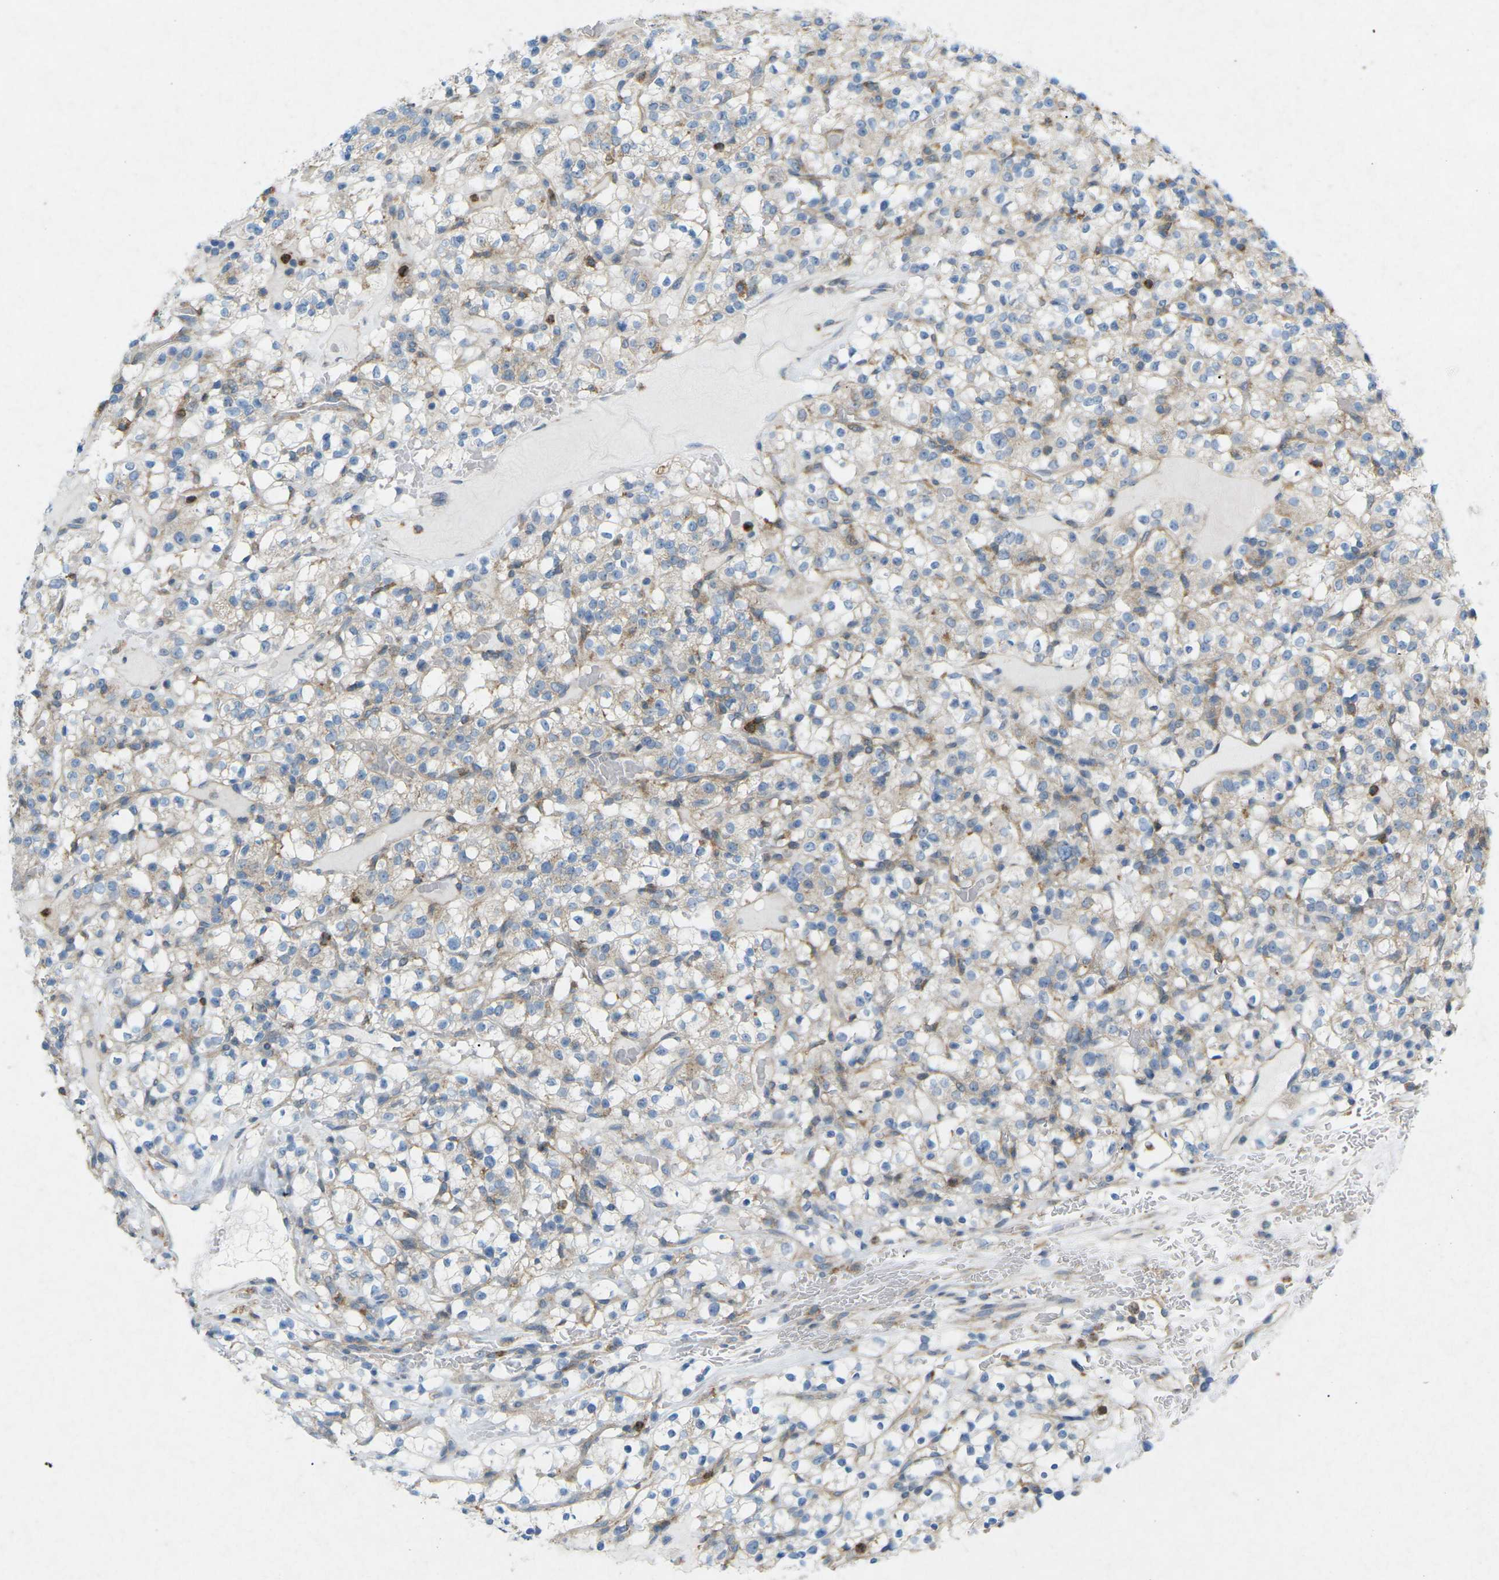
{"staining": {"intensity": "weak", "quantity": ">75%", "location": "cytoplasmic/membranous"}, "tissue": "renal cancer", "cell_type": "Tumor cells", "image_type": "cancer", "snomed": [{"axis": "morphology", "description": "Normal tissue, NOS"}, {"axis": "morphology", "description": "Adenocarcinoma, NOS"}, {"axis": "topography", "description": "Kidney"}], "caption": "Protein staining of renal cancer (adenocarcinoma) tissue demonstrates weak cytoplasmic/membranous staining in about >75% of tumor cells. The staining was performed using DAB, with brown indicating positive protein expression. Nuclei are stained blue with hematoxylin.", "gene": "STK11", "patient": {"sex": "female", "age": 72}}